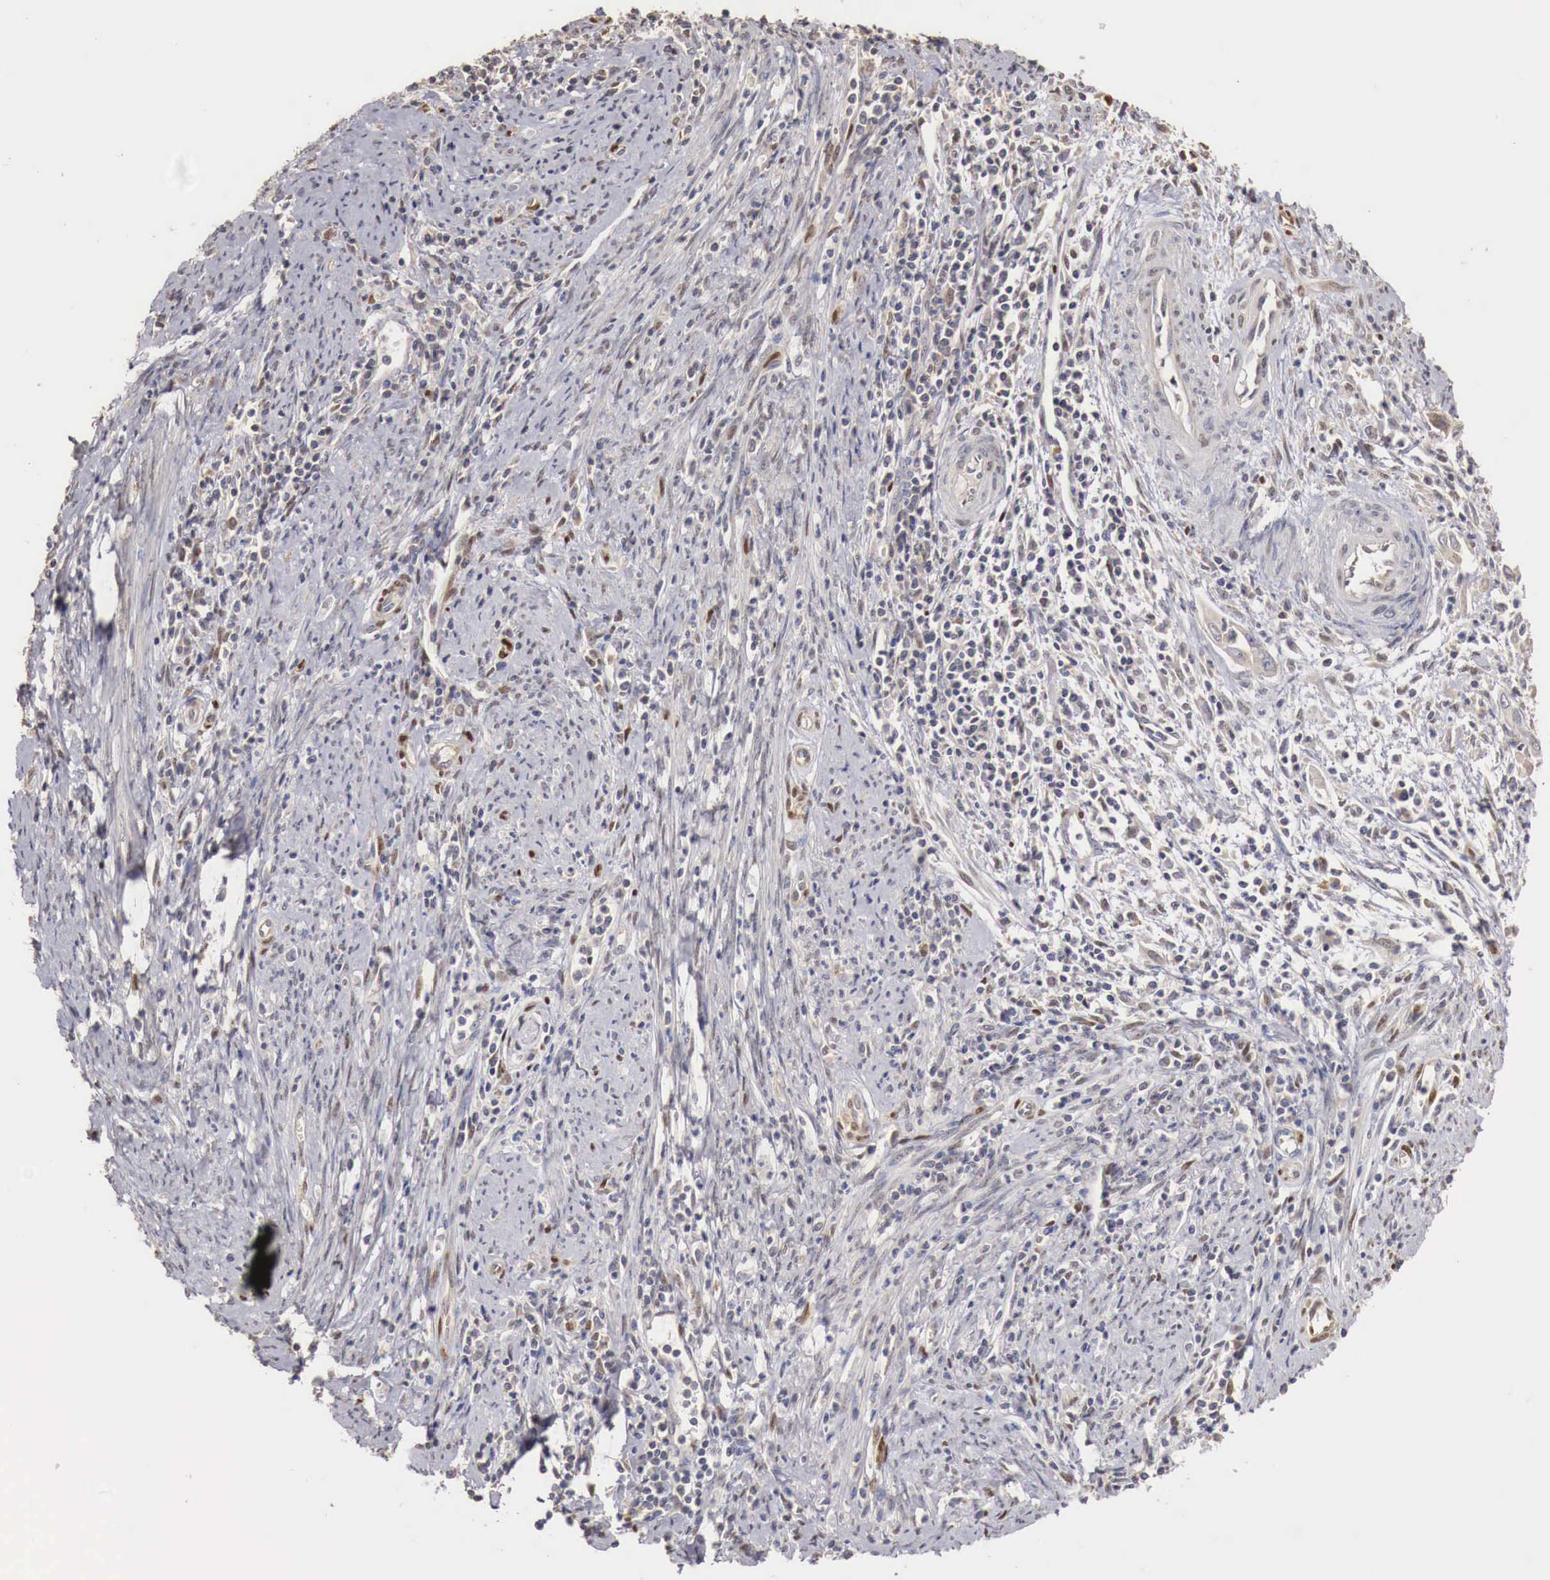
{"staining": {"intensity": "negative", "quantity": "none", "location": "none"}, "tissue": "cervical cancer", "cell_type": "Tumor cells", "image_type": "cancer", "snomed": [{"axis": "morphology", "description": "Normal tissue, NOS"}, {"axis": "morphology", "description": "Adenocarcinoma, NOS"}, {"axis": "topography", "description": "Cervix"}], "caption": "Protein analysis of adenocarcinoma (cervical) reveals no significant positivity in tumor cells.", "gene": "KHDRBS2", "patient": {"sex": "female", "age": 34}}